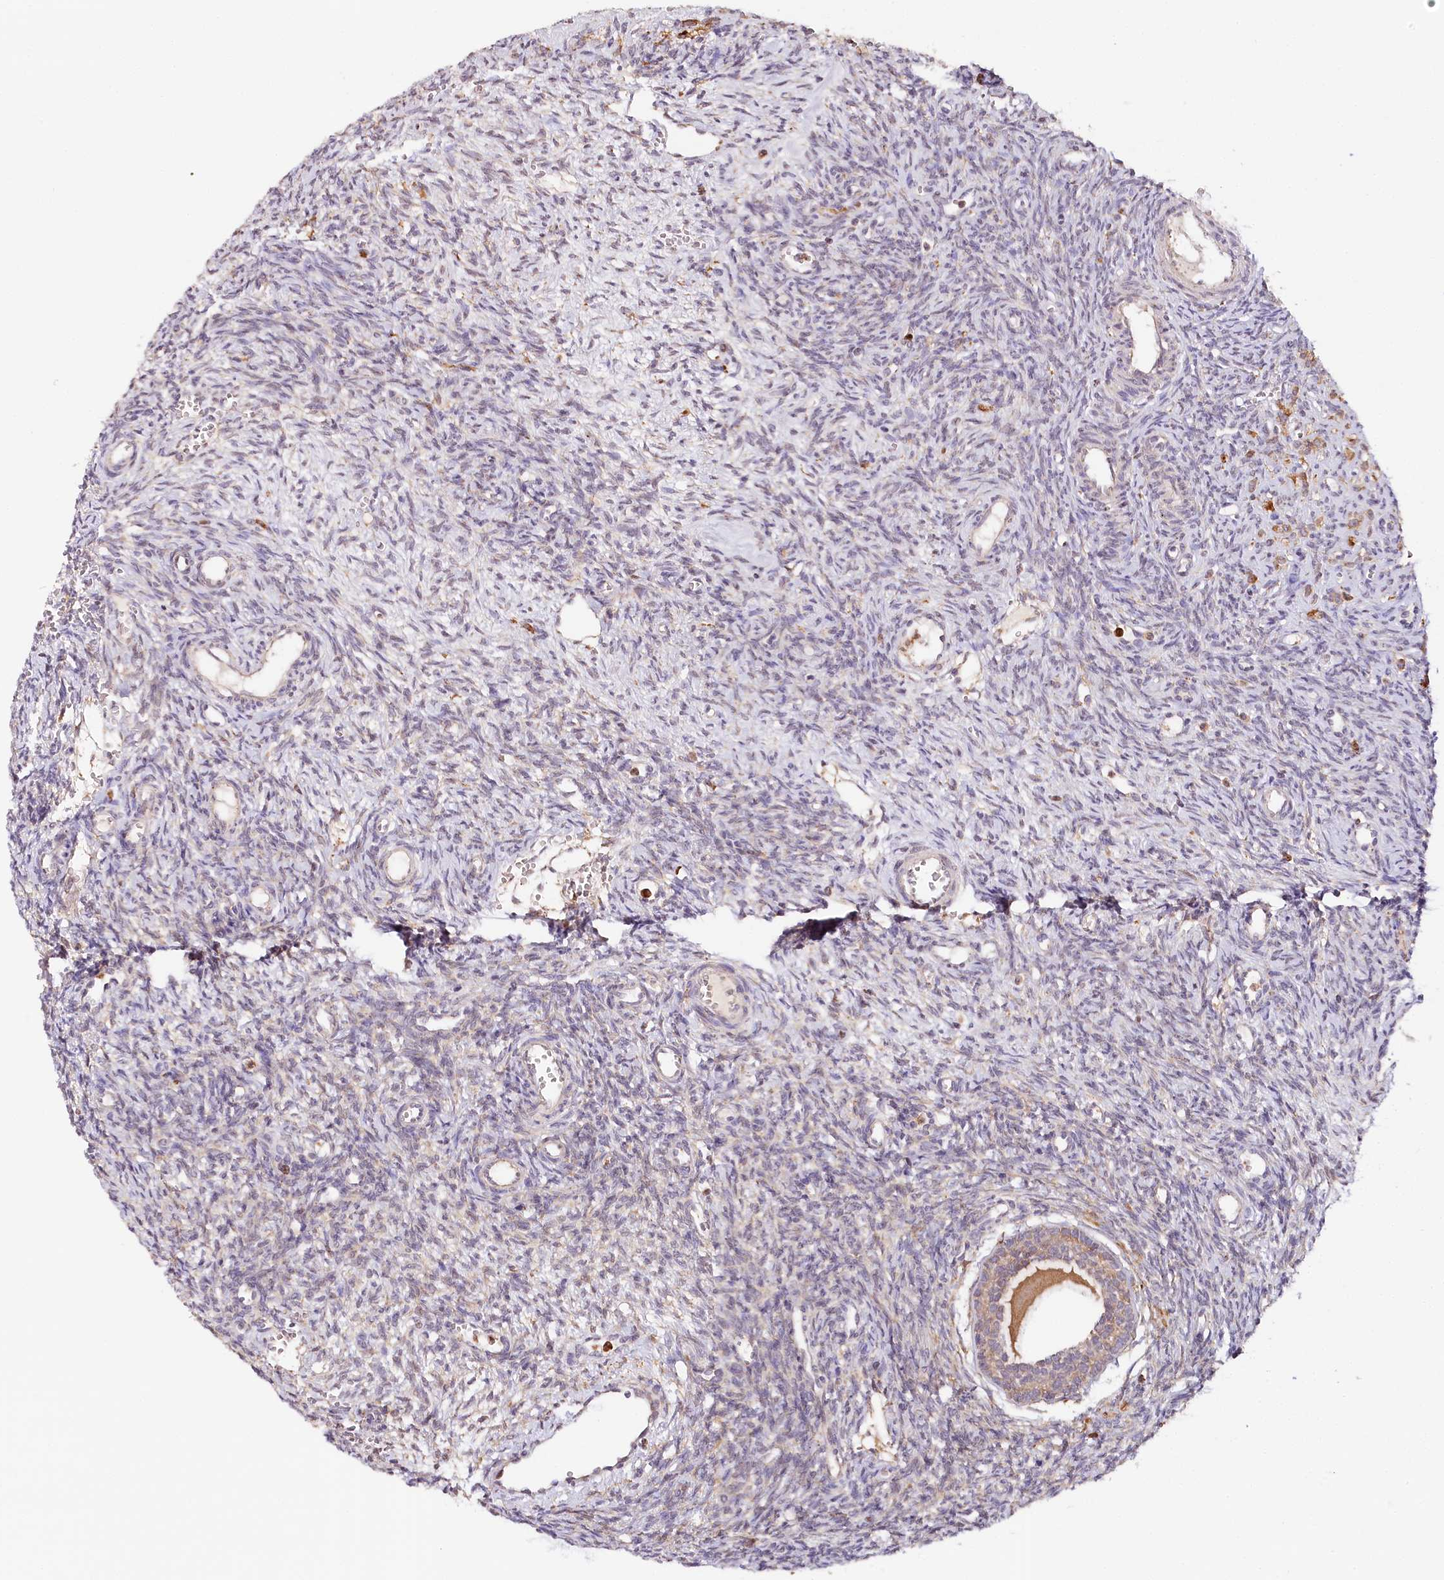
{"staining": {"intensity": "moderate", "quantity": ">75%", "location": "cytoplasmic/membranous"}, "tissue": "ovary", "cell_type": "Follicle cells", "image_type": "normal", "snomed": [{"axis": "morphology", "description": "Normal tissue, NOS"}, {"axis": "topography", "description": "Ovary"}], "caption": "Approximately >75% of follicle cells in benign human ovary display moderate cytoplasmic/membranous protein positivity as visualized by brown immunohistochemical staining.", "gene": "VEGFA", "patient": {"sex": "female", "age": 39}}